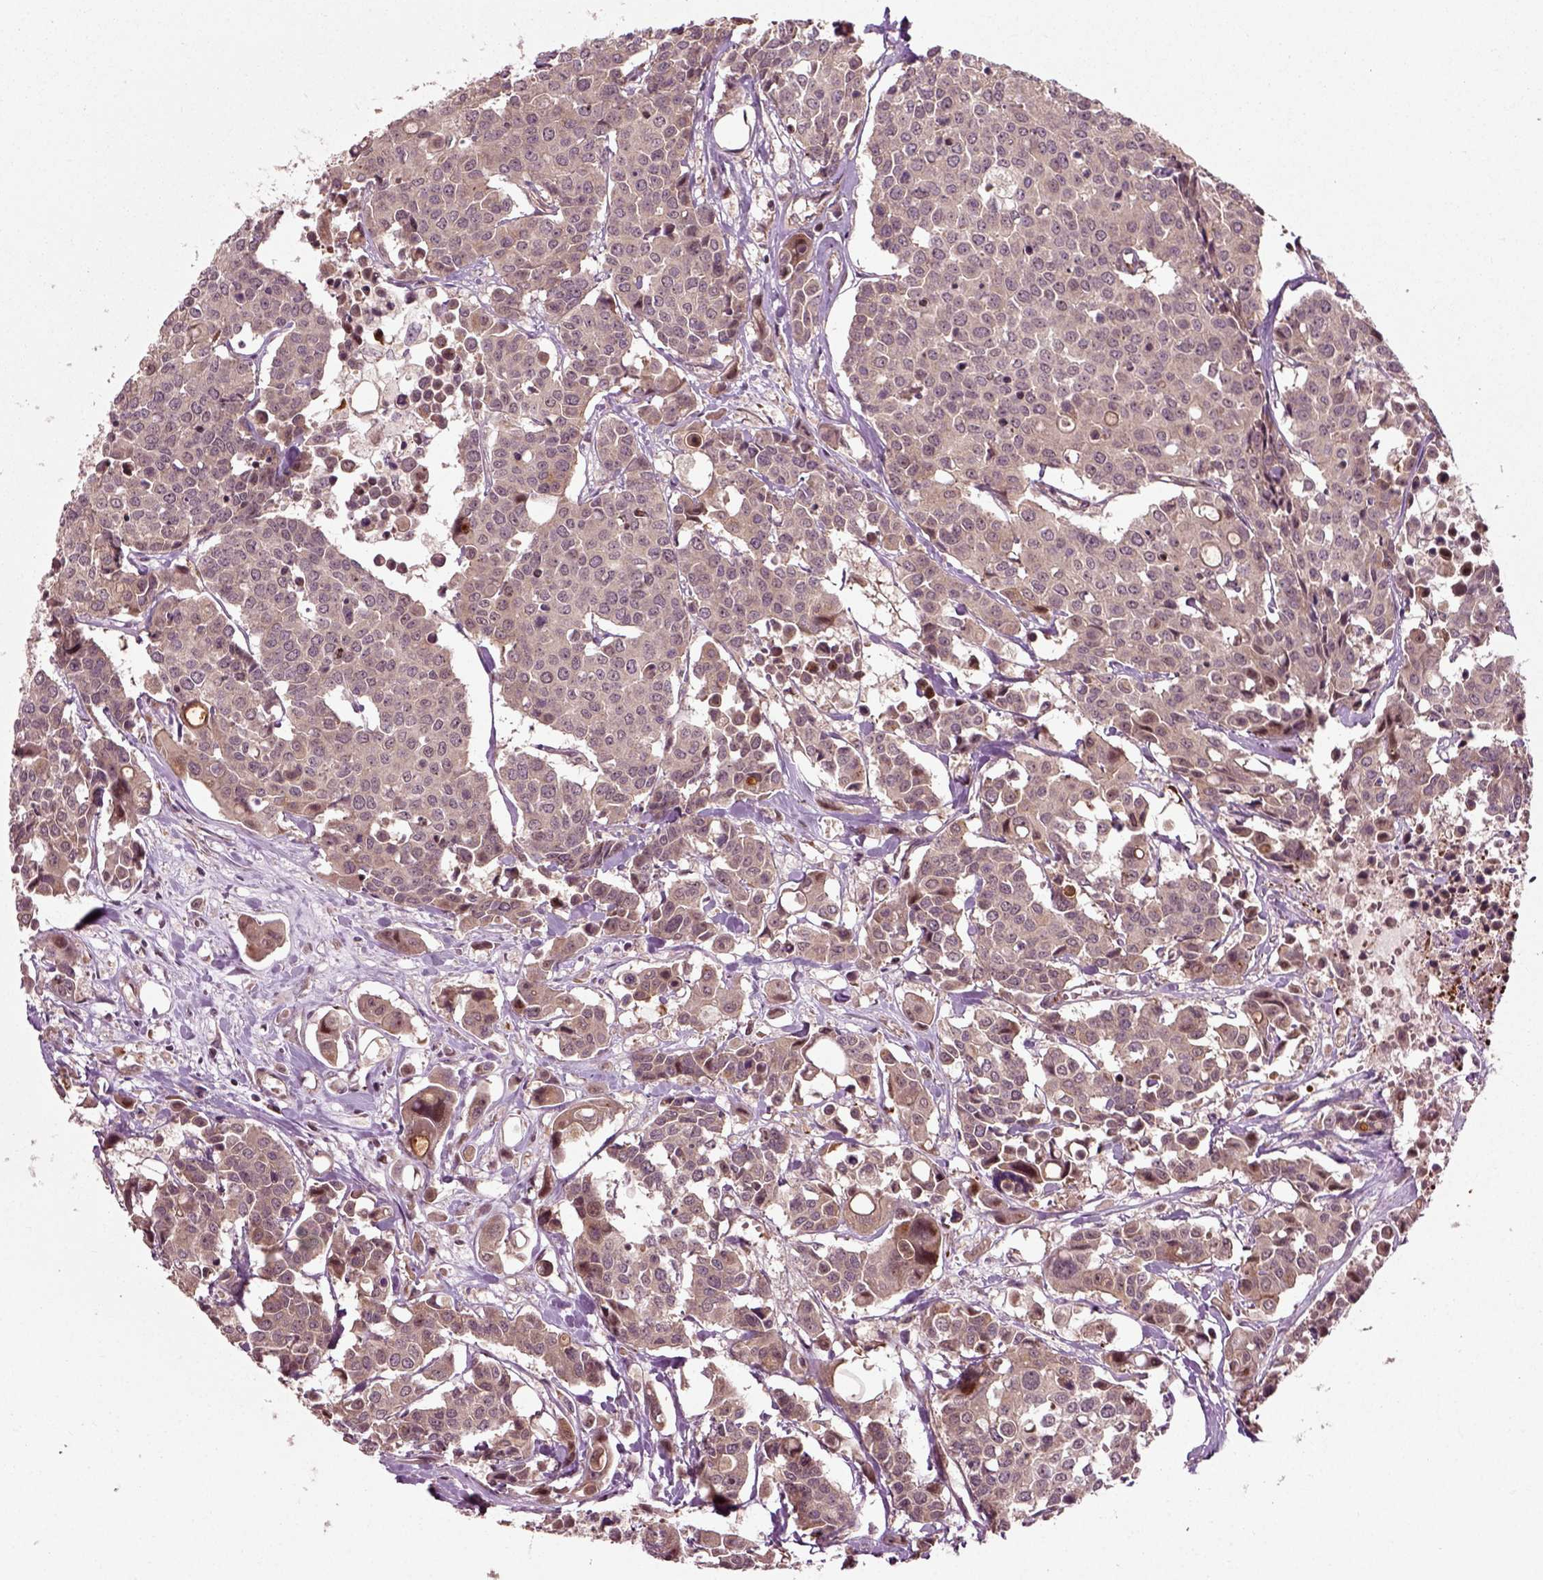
{"staining": {"intensity": "weak", "quantity": "<25%", "location": "cytoplasmic/membranous"}, "tissue": "carcinoid", "cell_type": "Tumor cells", "image_type": "cancer", "snomed": [{"axis": "morphology", "description": "Carcinoid, malignant, NOS"}, {"axis": "topography", "description": "Colon"}], "caption": "A high-resolution image shows immunohistochemistry staining of carcinoid (malignant), which demonstrates no significant positivity in tumor cells.", "gene": "PLCD3", "patient": {"sex": "male", "age": 81}}